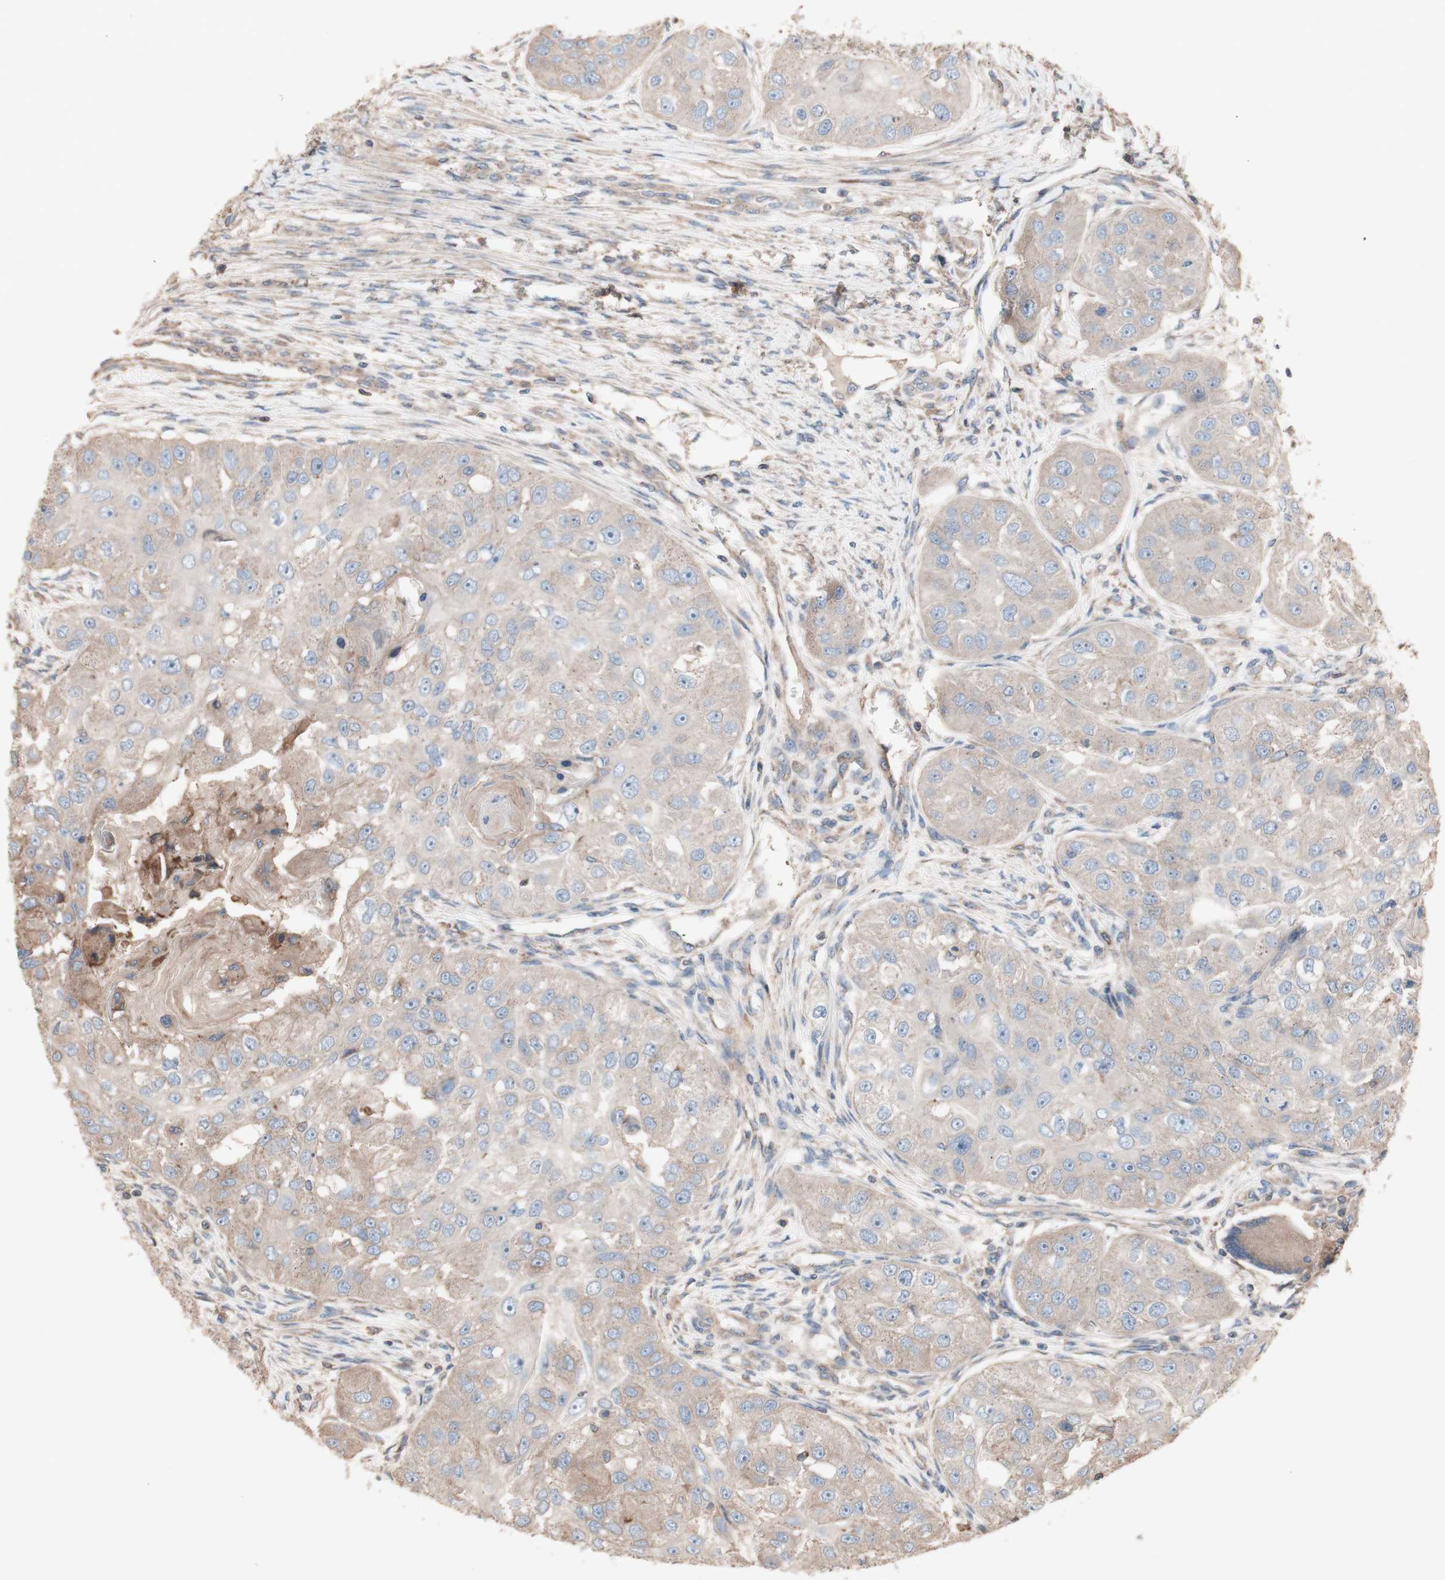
{"staining": {"intensity": "weak", "quantity": ">75%", "location": "cytoplasmic/membranous"}, "tissue": "head and neck cancer", "cell_type": "Tumor cells", "image_type": "cancer", "snomed": [{"axis": "morphology", "description": "Normal tissue, NOS"}, {"axis": "morphology", "description": "Squamous cell carcinoma, NOS"}, {"axis": "topography", "description": "Skeletal muscle"}, {"axis": "topography", "description": "Head-Neck"}], "caption": "The image demonstrates staining of head and neck cancer, revealing weak cytoplasmic/membranous protein expression (brown color) within tumor cells. Nuclei are stained in blue.", "gene": "COPB1", "patient": {"sex": "male", "age": 51}}